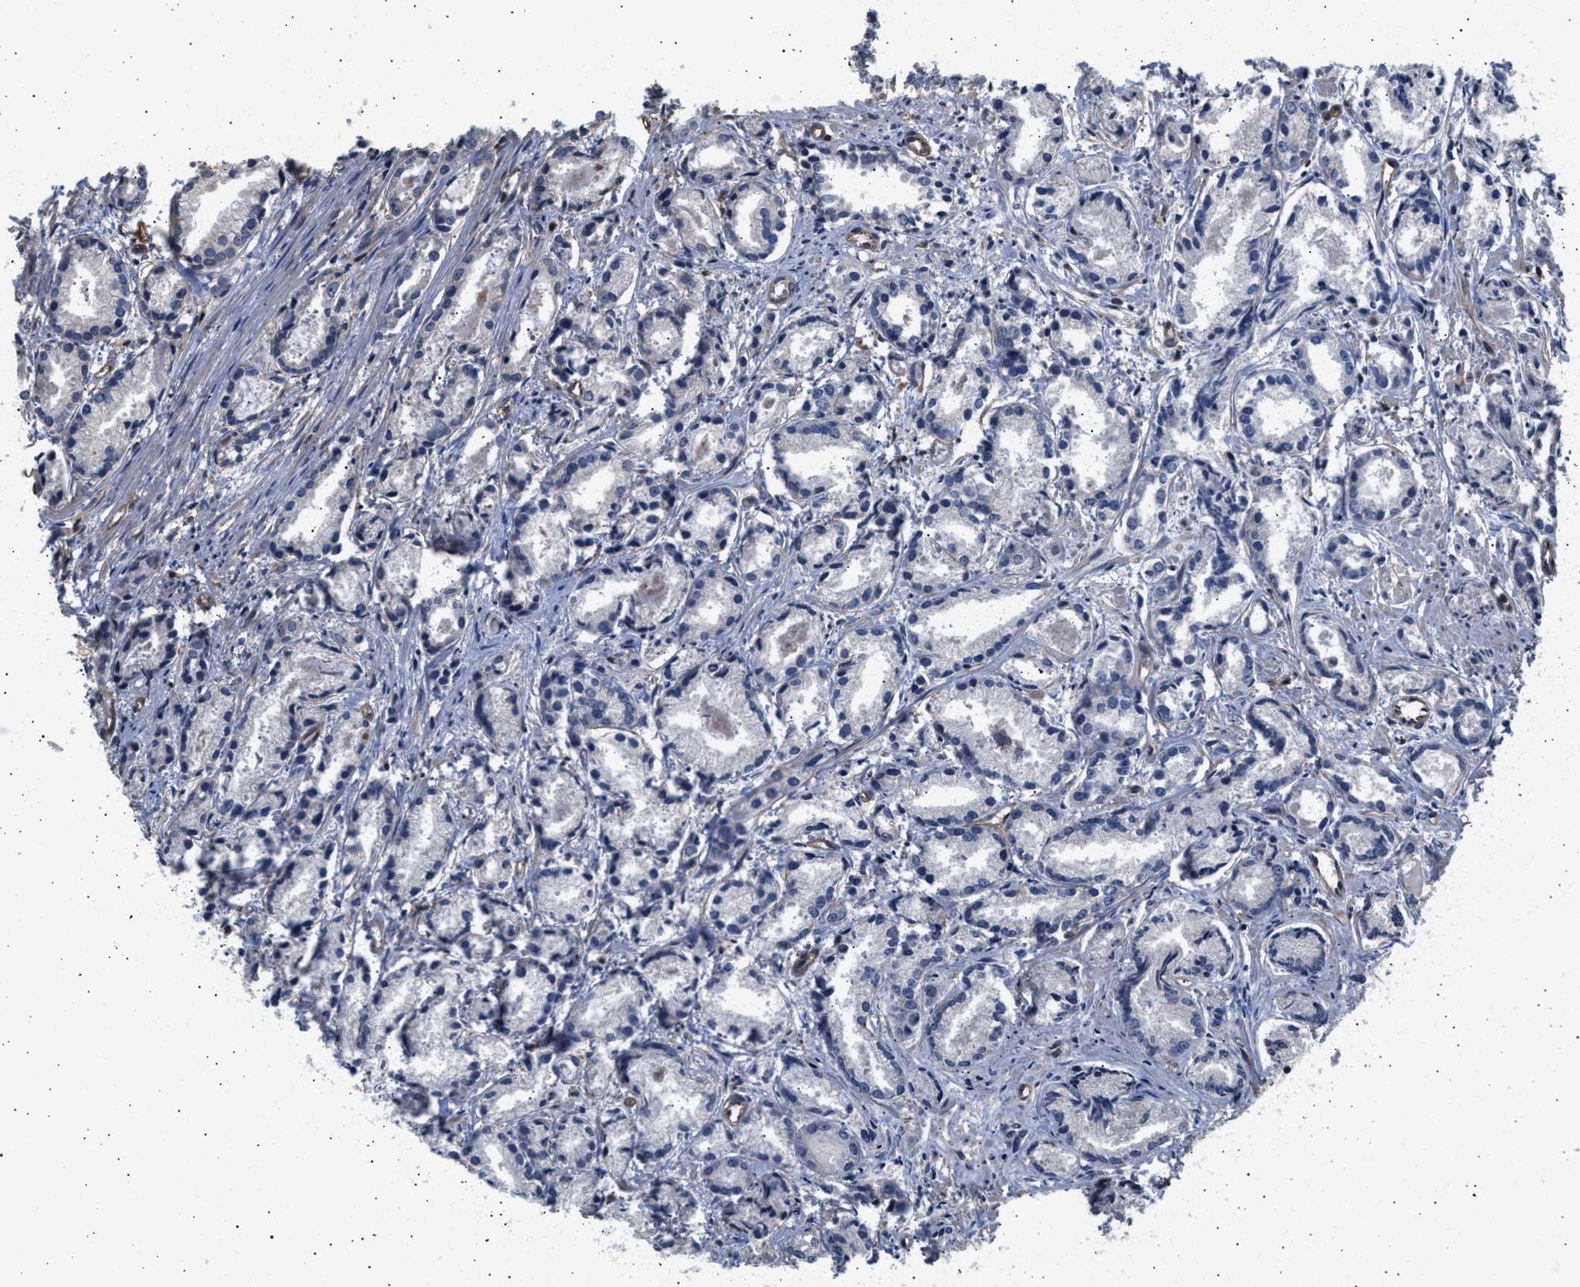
{"staining": {"intensity": "negative", "quantity": "none", "location": "none"}, "tissue": "prostate cancer", "cell_type": "Tumor cells", "image_type": "cancer", "snomed": [{"axis": "morphology", "description": "Adenocarcinoma, Low grade"}, {"axis": "topography", "description": "Prostate"}], "caption": "Prostate cancer was stained to show a protein in brown. There is no significant staining in tumor cells.", "gene": "GRAP2", "patient": {"sex": "male", "age": 72}}